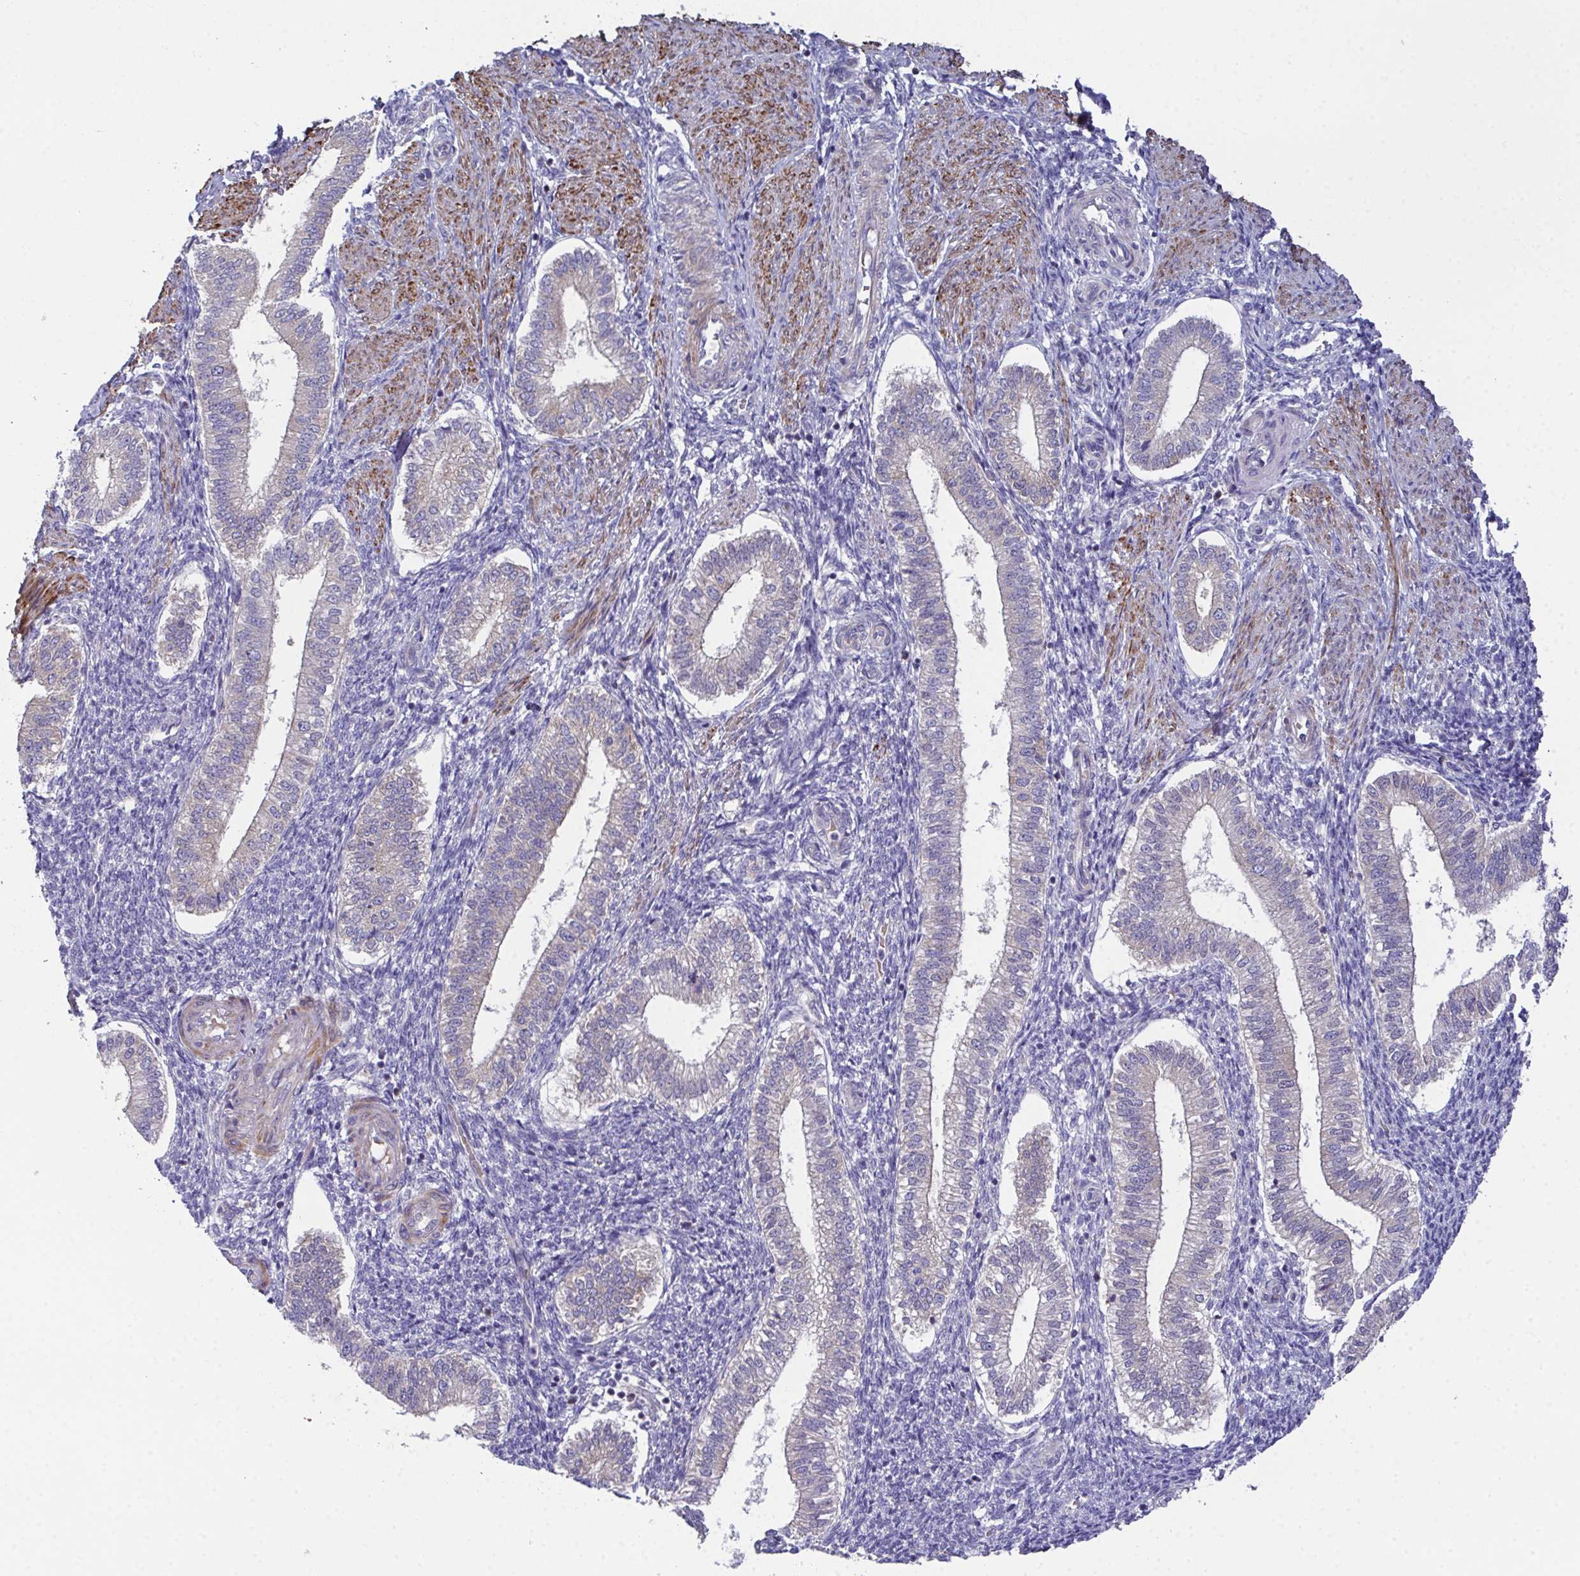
{"staining": {"intensity": "weak", "quantity": "25%-75%", "location": "cytoplasmic/membranous"}, "tissue": "endometrium", "cell_type": "Cells in endometrial stroma", "image_type": "normal", "snomed": [{"axis": "morphology", "description": "Normal tissue, NOS"}, {"axis": "topography", "description": "Endometrium"}], "caption": "Benign endometrium was stained to show a protein in brown. There is low levels of weak cytoplasmic/membranous expression in approximately 25%-75% of cells in endometrial stroma.", "gene": "CFAP97D1", "patient": {"sex": "female", "age": 25}}